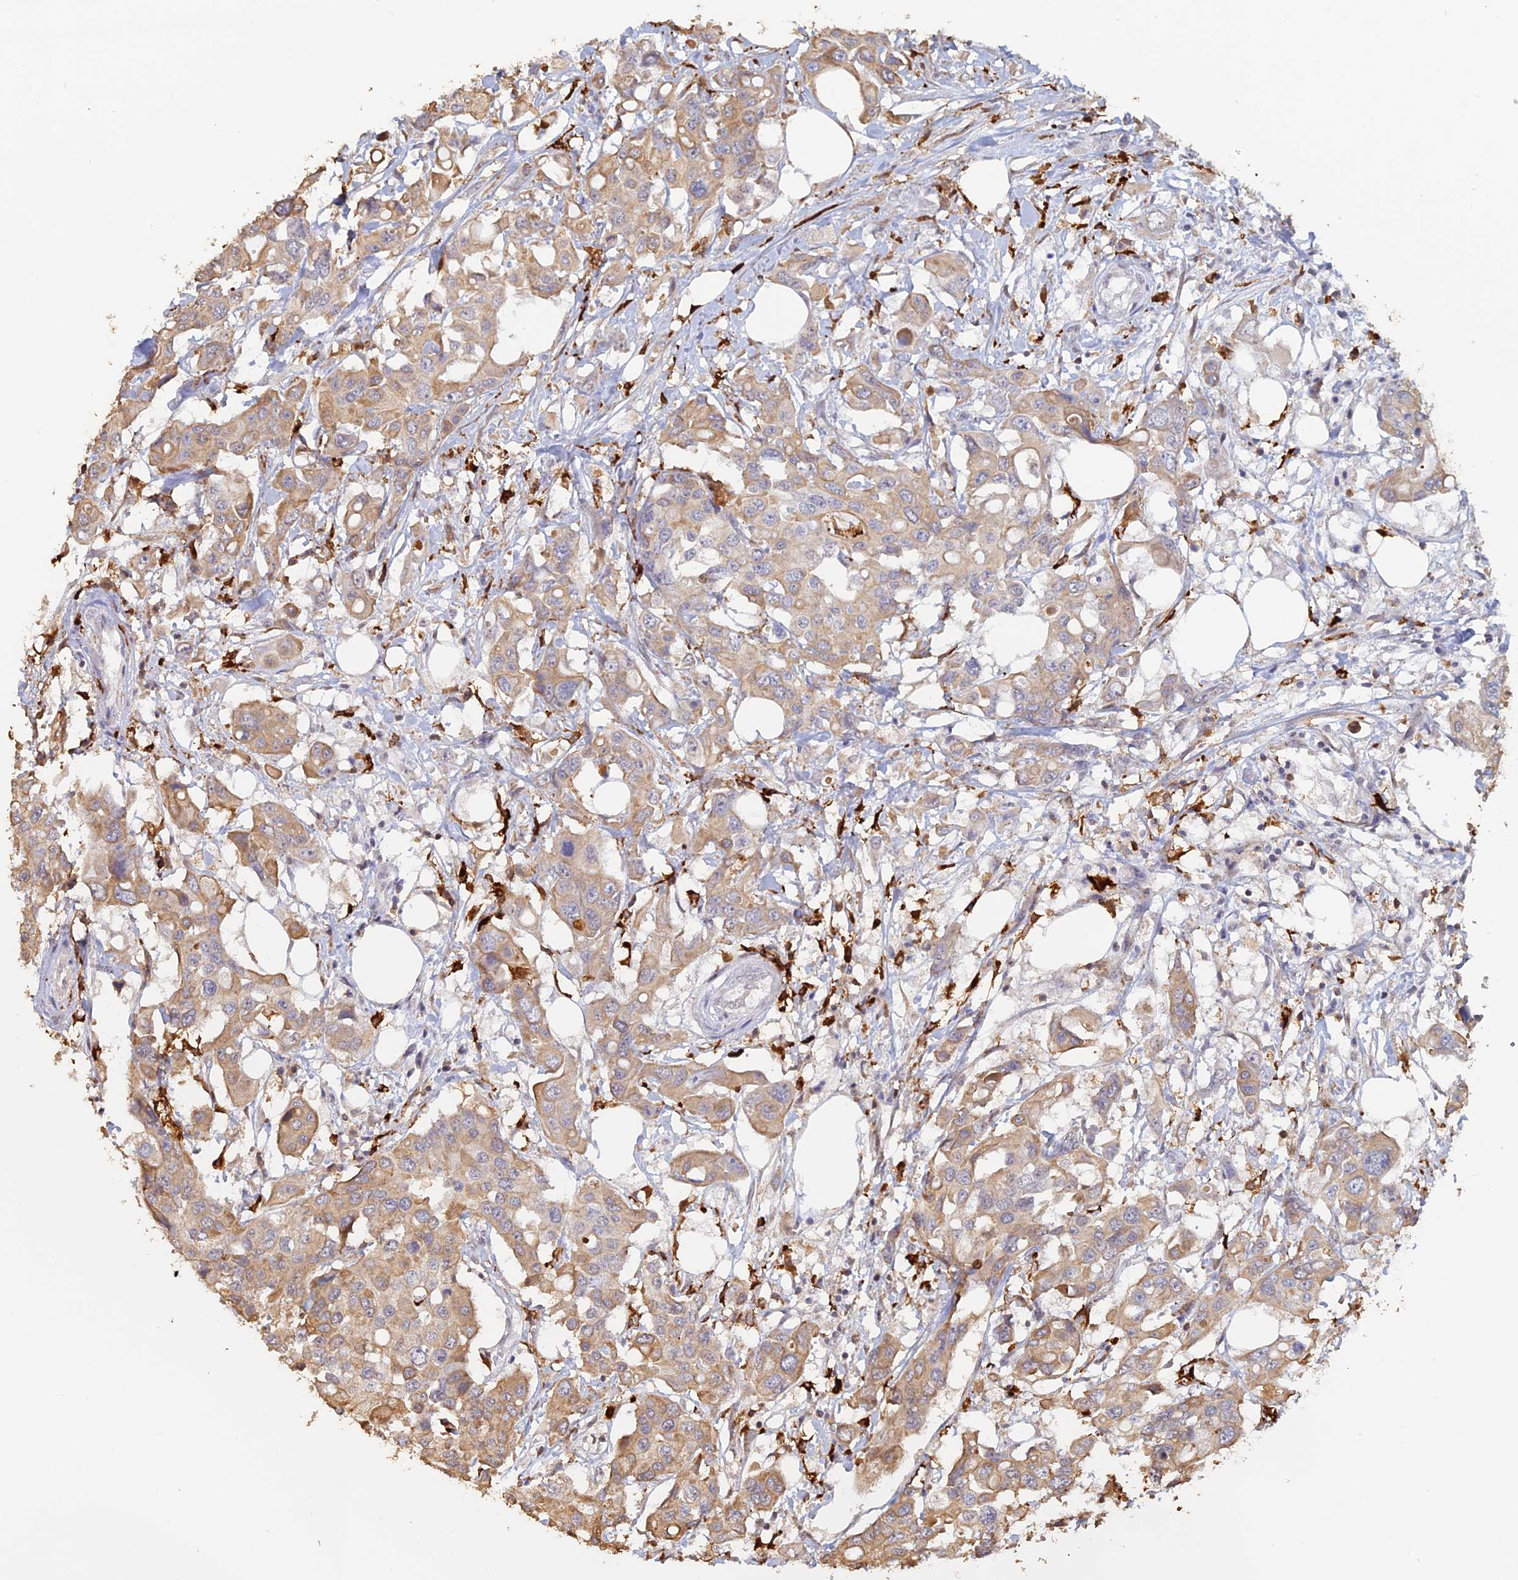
{"staining": {"intensity": "moderate", "quantity": "<25%", "location": "cytoplasmic/membranous"}, "tissue": "colorectal cancer", "cell_type": "Tumor cells", "image_type": "cancer", "snomed": [{"axis": "morphology", "description": "Adenocarcinoma, NOS"}, {"axis": "topography", "description": "Colon"}], "caption": "There is low levels of moderate cytoplasmic/membranous positivity in tumor cells of adenocarcinoma (colorectal), as demonstrated by immunohistochemical staining (brown color).", "gene": "APOBR", "patient": {"sex": "male", "age": 77}}